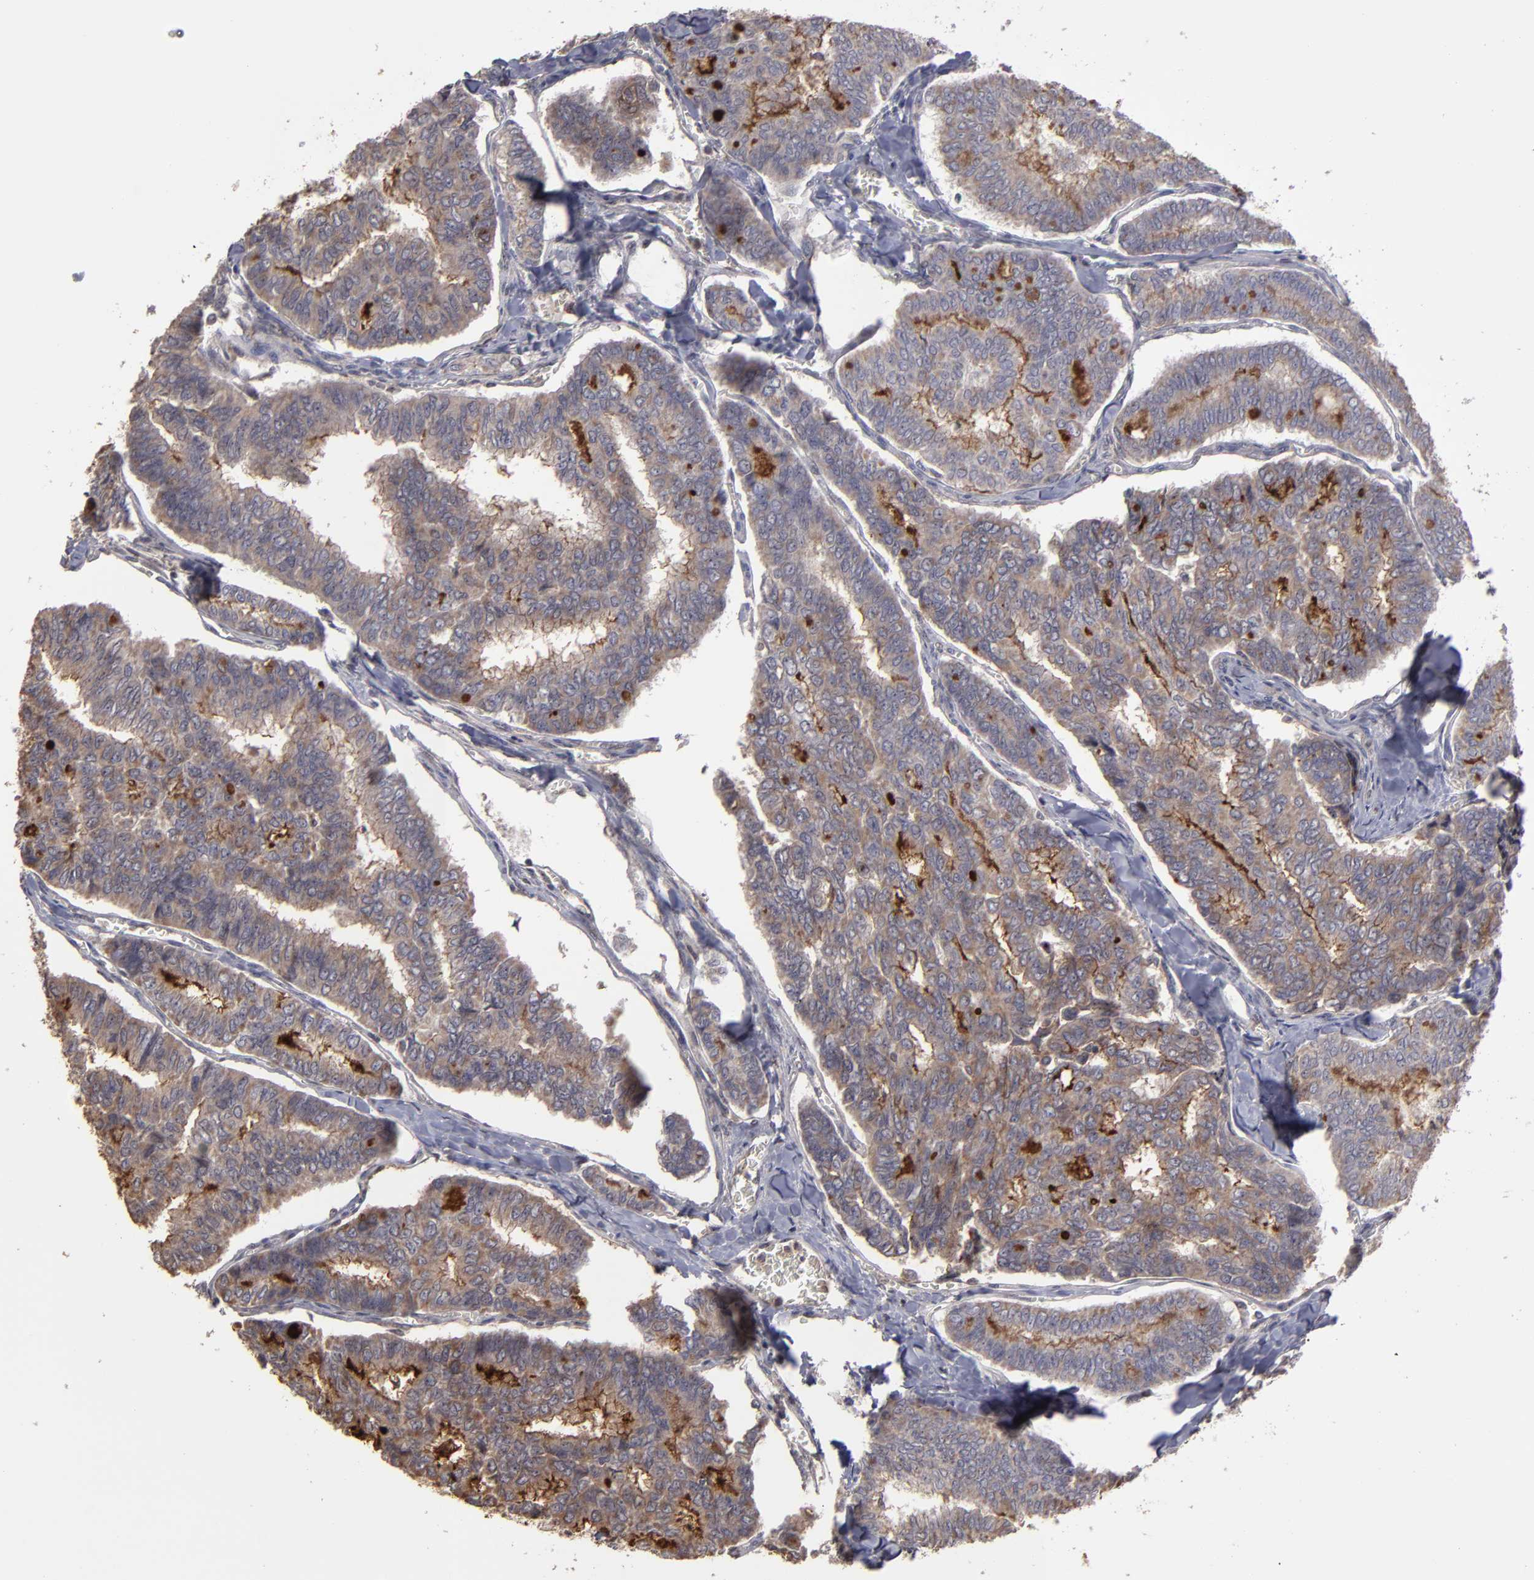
{"staining": {"intensity": "moderate", "quantity": ">75%", "location": "cytoplasmic/membranous"}, "tissue": "thyroid cancer", "cell_type": "Tumor cells", "image_type": "cancer", "snomed": [{"axis": "morphology", "description": "Papillary adenocarcinoma, NOS"}, {"axis": "topography", "description": "Thyroid gland"}], "caption": "Immunohistochemistry of human thyroid cancer reveals medium levels of moderate cytoplasmic/membranous staining in about >75% of tumor cells.", "gene": "CD55", "patient": {"sex": "female", "age": 35}}